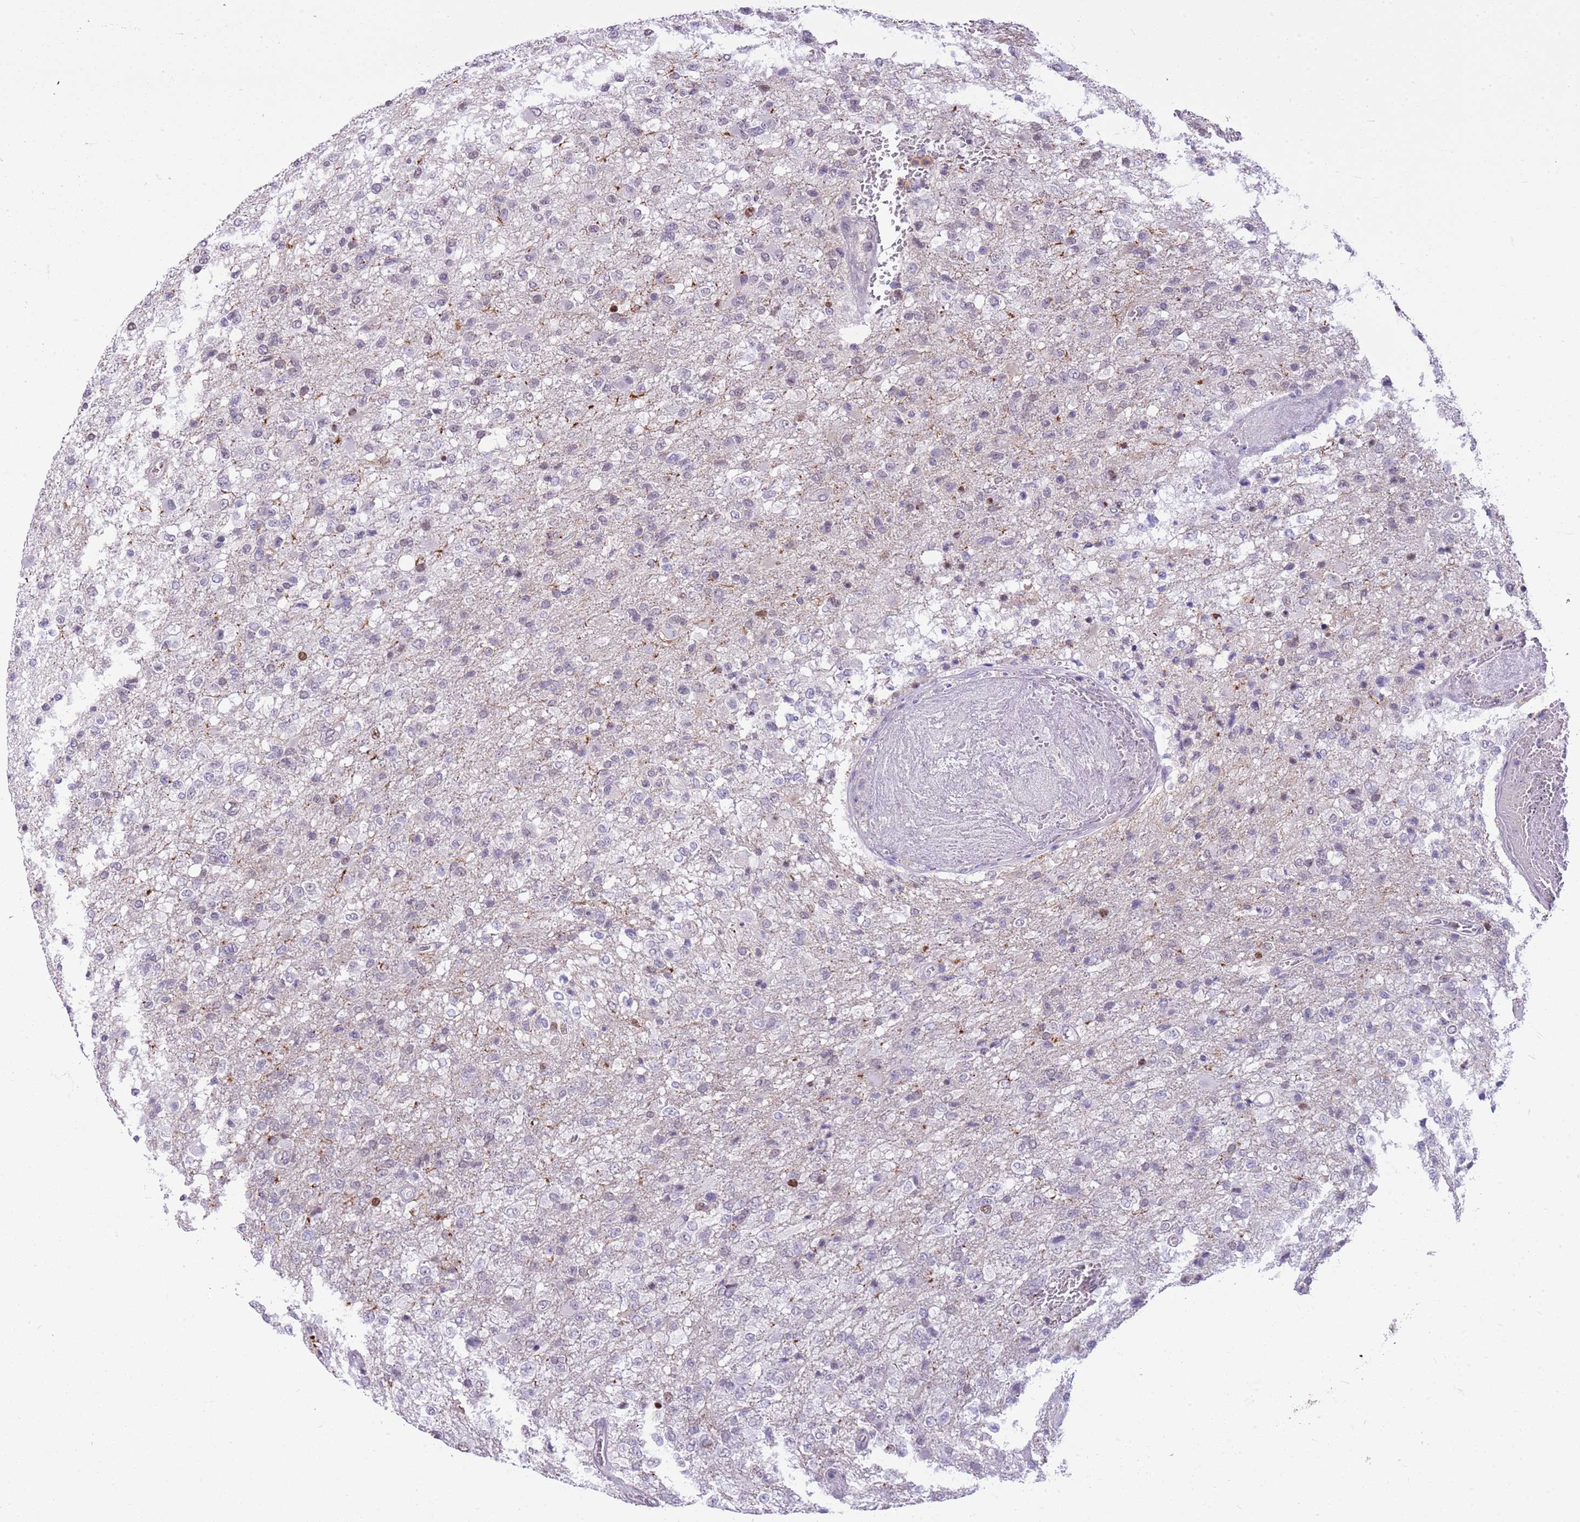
{"staining": {"intensity": "negative", "quantity": "none", "location": "none"}, "tissue": "glioma", "cell_type": "Tumor cells", "image_type": "cancer", "snomed": [{"axis": "morphology", "description": "Glioma, malignant, High grade"}, {"axis": "topography", "description": "Brain"}], "caption": "IHC image of neoplastic tissue: human malignant glioma (high-grade) stained with DAB (3,3'-diaminobenzidine) exhibits no significant protein expression in tumor cells.", "gene": "DHX32", "patient": {"sex": "female", "age": 74}}